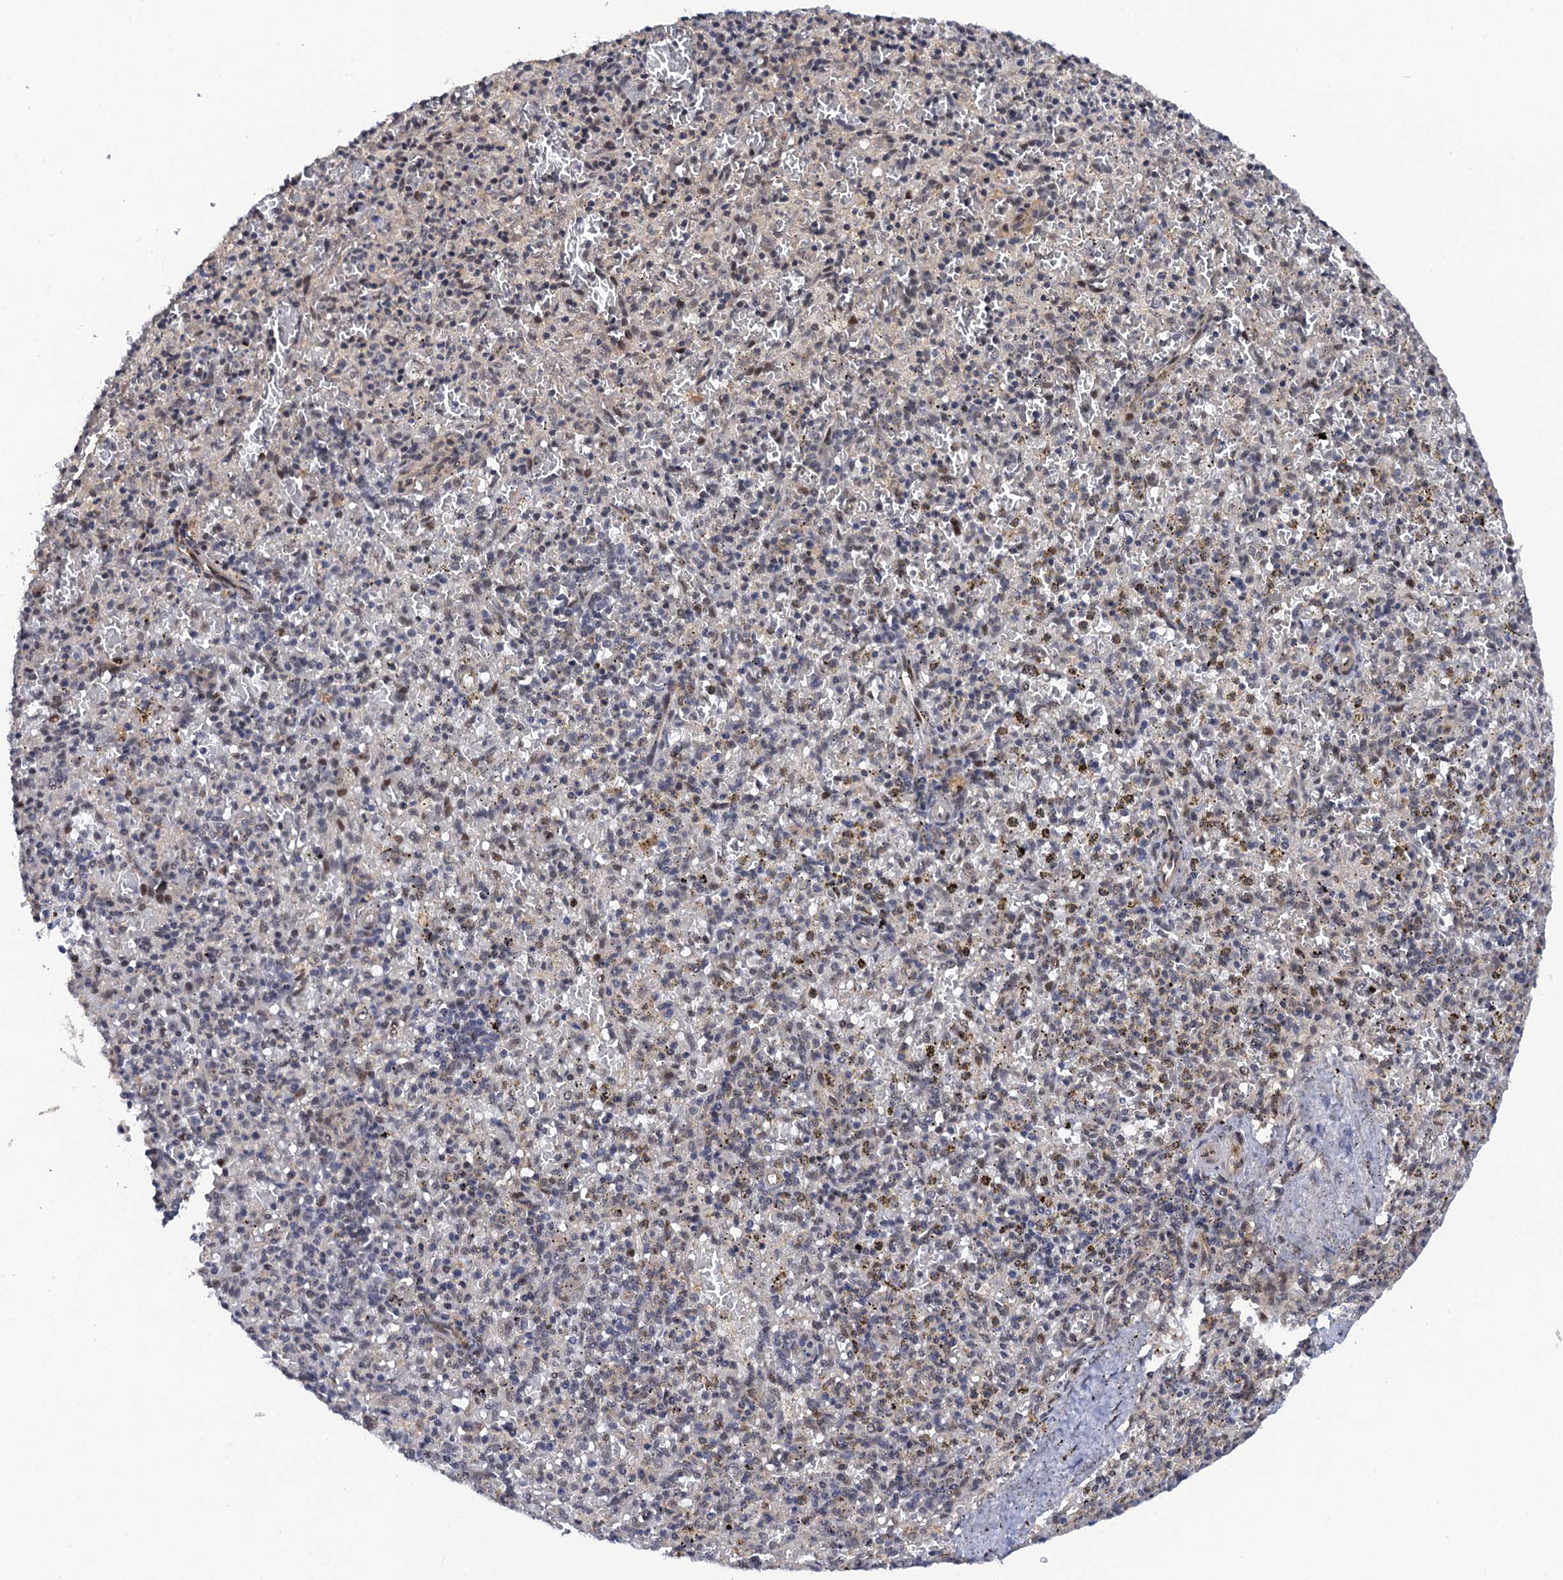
{"staining": {"intensity": "negative", "quantity": "none", "location": "none"}, "tissue": "spleen", "cell_type": "Cells in red pulp", "image_type": "normal", "snomed": [{"axis": "morphology", "description": "Normal tissue, NOS"}, {"axis": "topography", "description": "Spleen"}], "caption": "DAB immunohistochemical staining of normal human spleen demonstrates no significant staining in cells in red pulp. The staining is performed using DAB (3,3'-diaminobenzidine) brown chromogen with nuclei counter-stained in using hematoxylin.", "gene": "ZAR1L", "patient": {"sex": "male", "age": 72}}